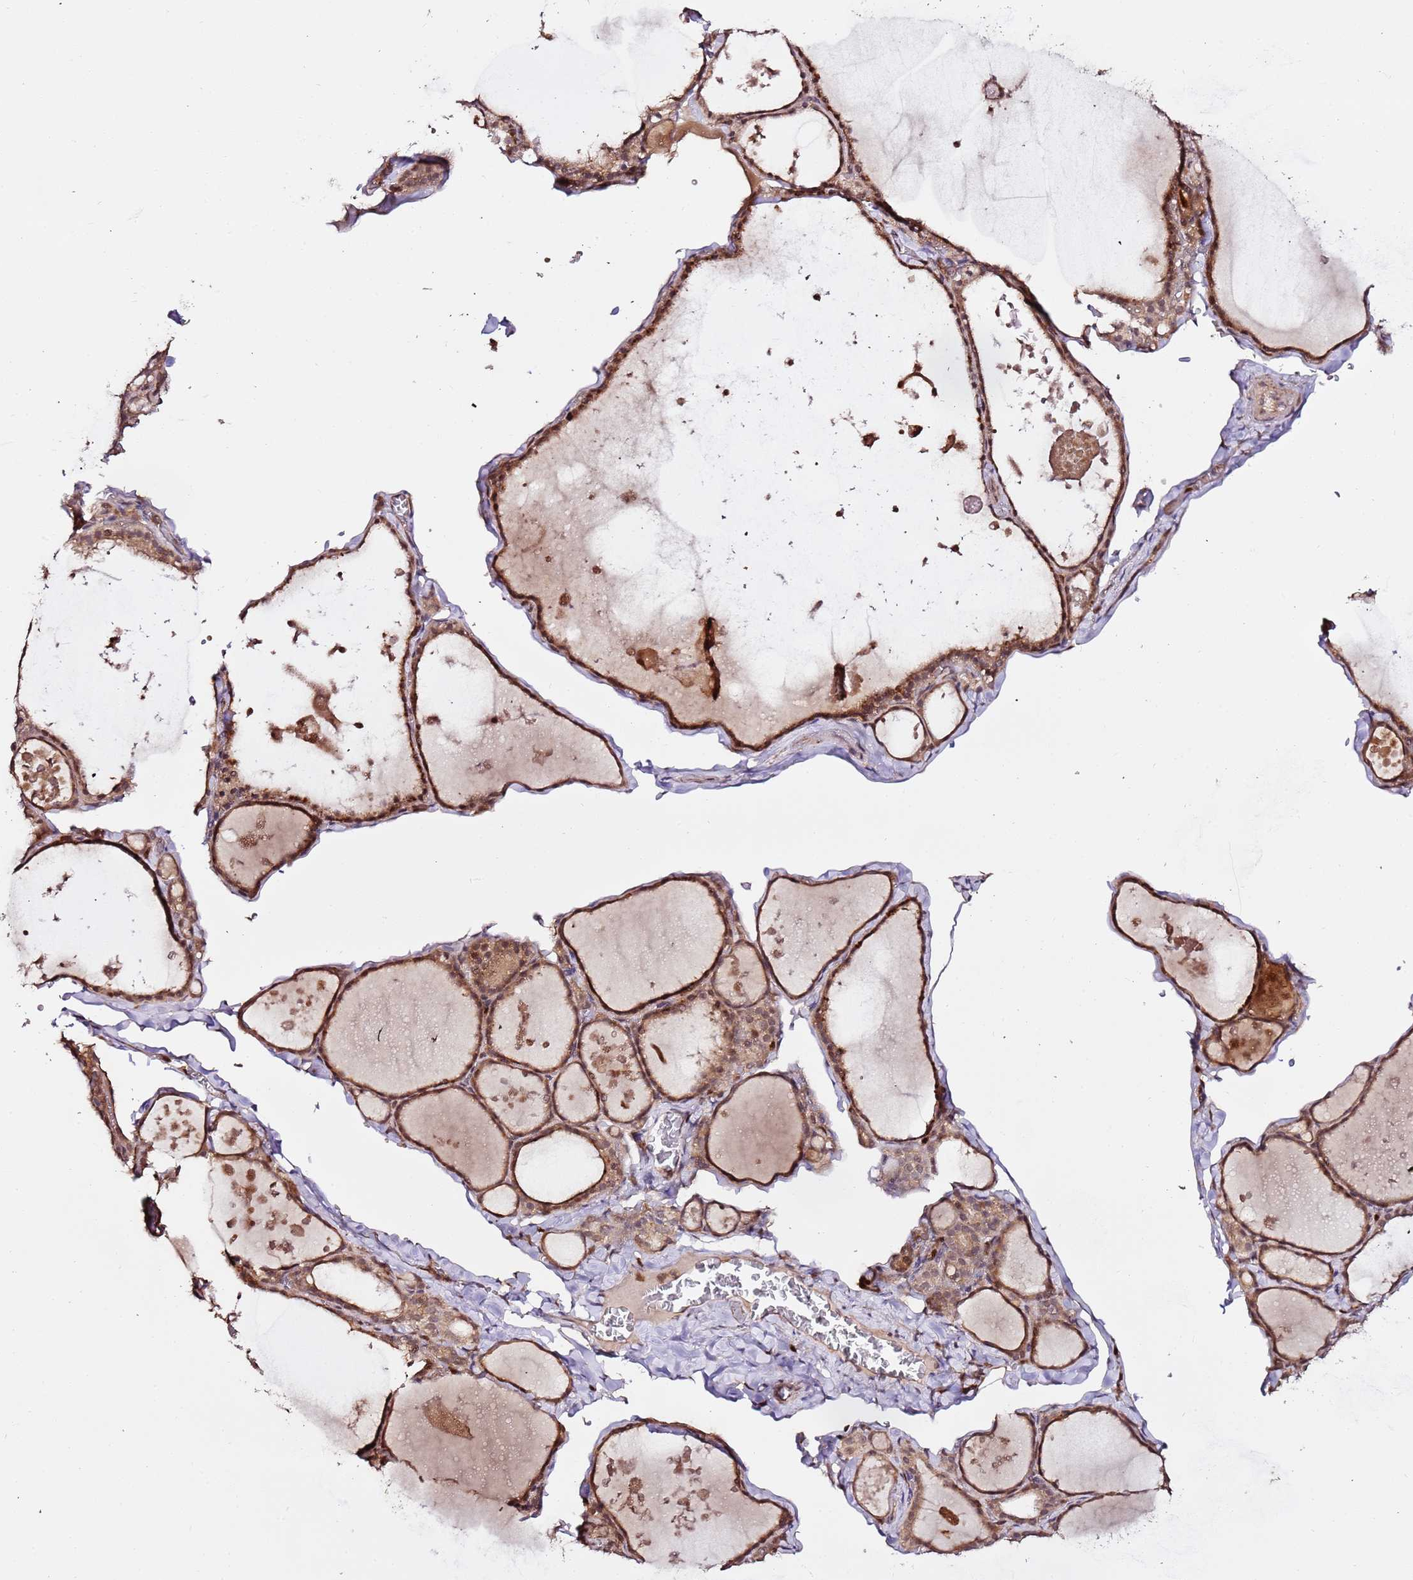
{"staining": {"intensity": "moderate", "quantity": ">75%", "location": "cytoplasmic/membranous,nuclear"}, "tissue": "thyroid gland", "cell_type": "Glandular cells", "image_type": "normal", "snomed": [{"axis": "morphology", "description": "Normal tissue, NOS"}, {"axis": "topography", "description": "Thyroid gland"}], "caption": "An image of thyroid gland stained for a protein displays moderate cytoplasmic/membranous,nuclear brown staining in glandular cells. (IHC, brightfield microscopy, high magnification).", "gene": "OR5V1", "patient": {"sex": "male", "age": 56}}